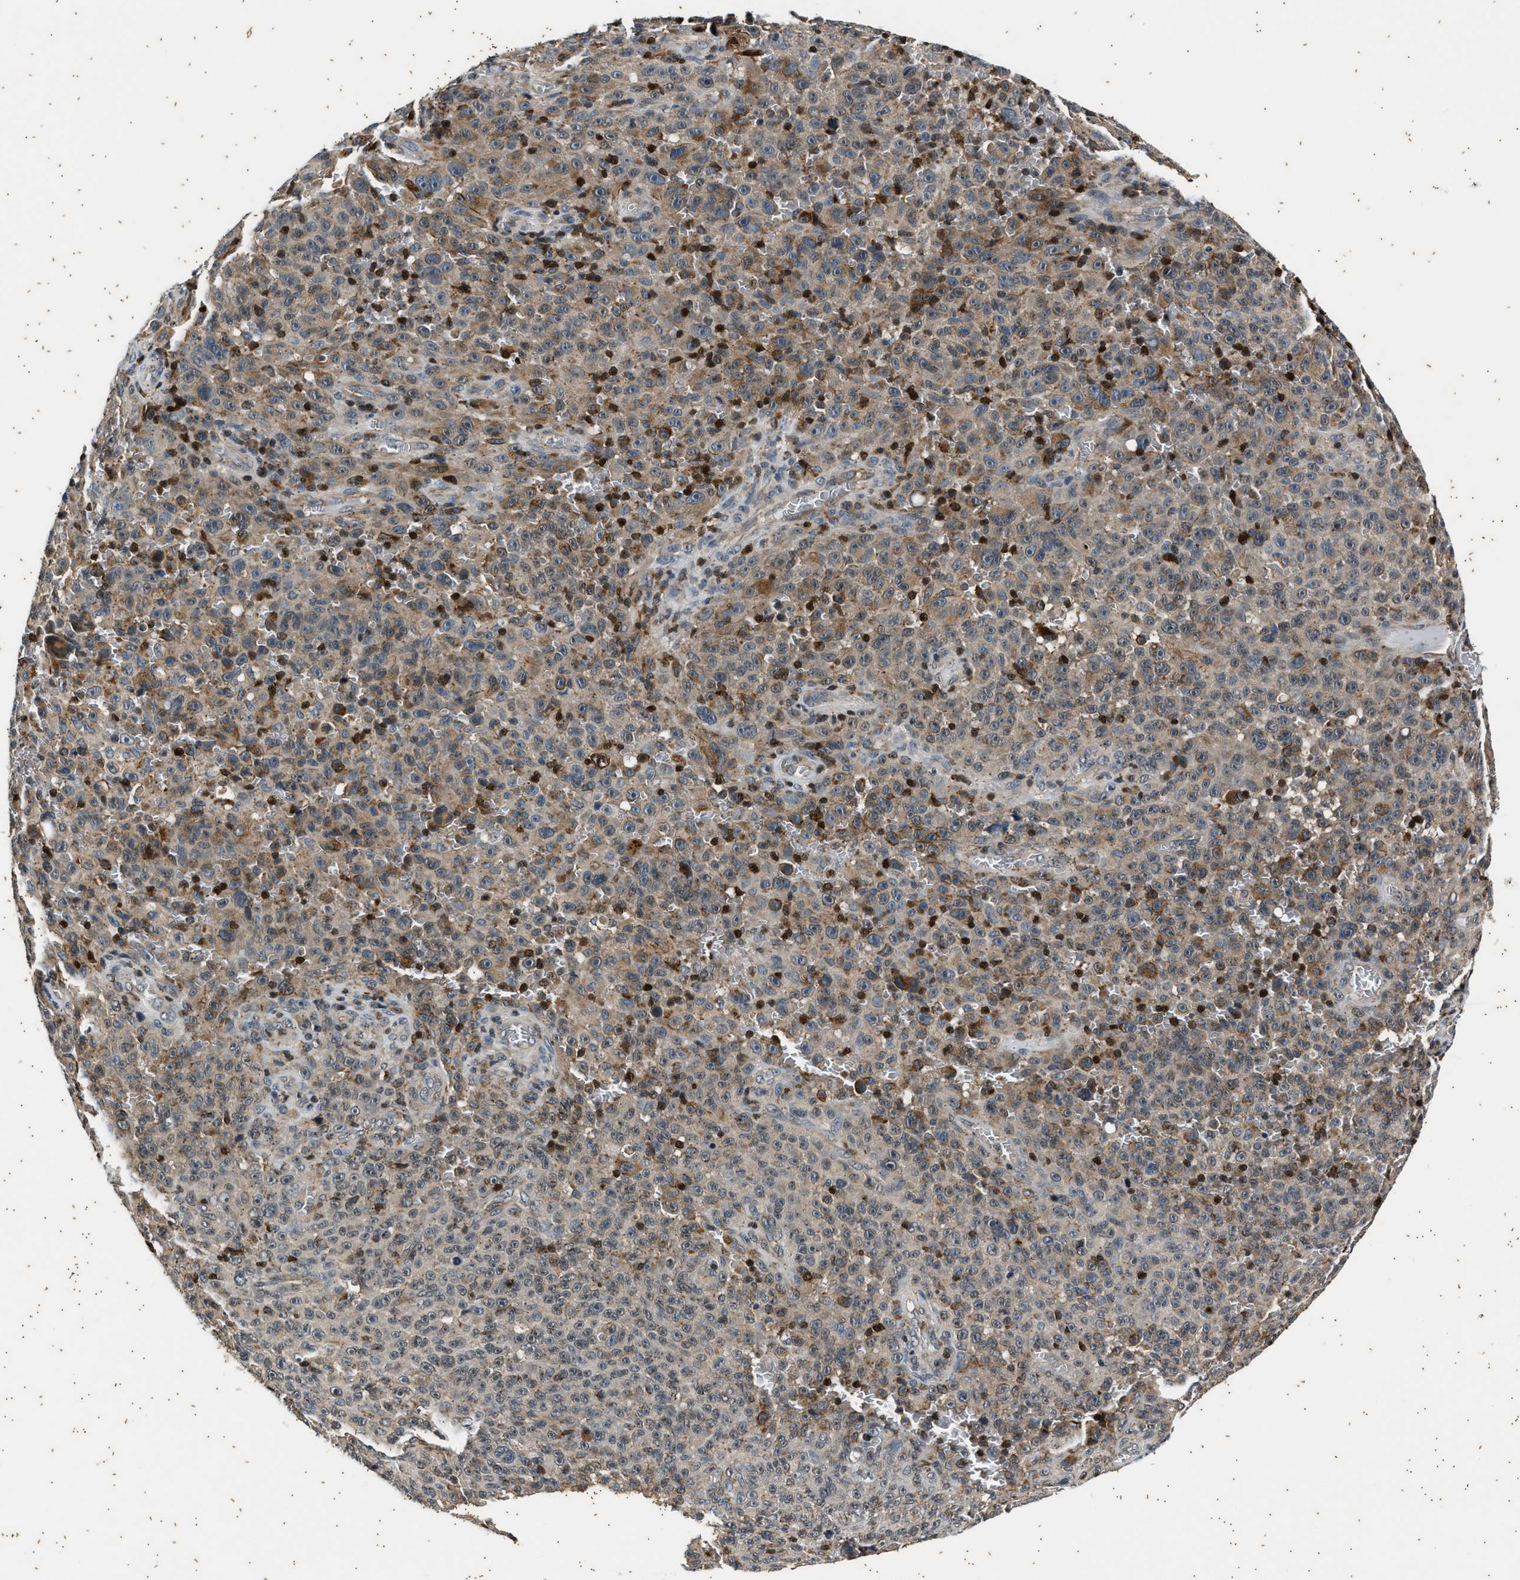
{"staining": {"intensity": "weak", "quantity": "25%-75%", "location": "cytoplasmic/membranous"}, "tissue": "melanoma", "cell_type": "Tumor cells", "image_type": "cancer", "snomed": [{"axis": "morphology", "description": "Malignant melanoma, NOS"}, {"axis": "topography", "description": "Skin"}], "caption": "Malignant melanoma stained with DAB immunohistochemistry (IHC) shows low levels of weak cytoplasmic/membranous expression in about 25%-75% of tumor cells. (IHC, brightfield microscopy, high magnification).", "gene": "PTPN7", "patient": {"sex": "female", "age": 82}}